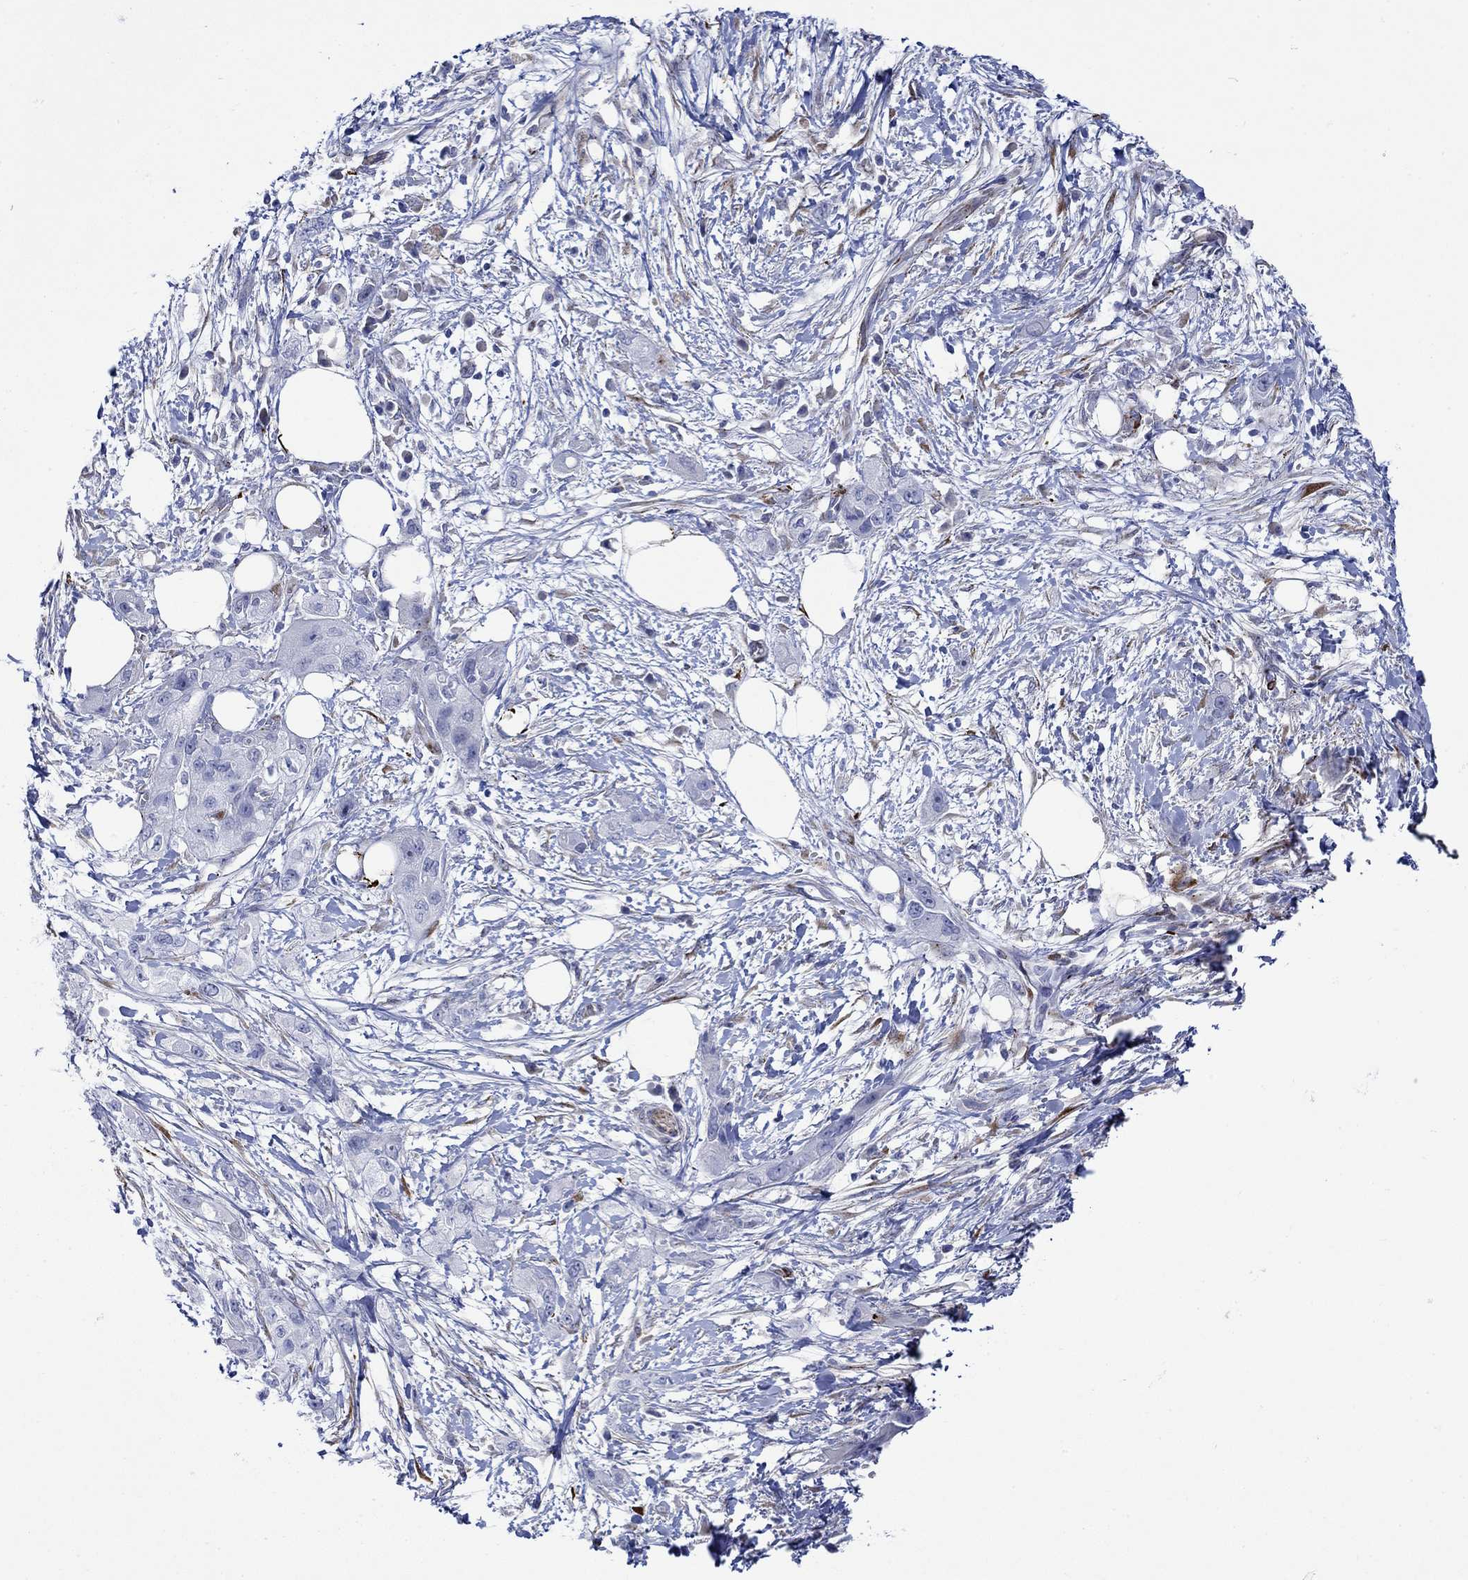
{"staining": {"intensity": "negative", "quantity": "none", "location": "none"}, "tissue": "pancreatic cancer", "cell_type": "Tumor cells", "image_type": "cancer", "snomed": [{"axis": "morphology", "description": "Adenocarcinoma, NOS"}, {"axis": "topography", "description": "Pancreas"}], "caption": "Tumor cells show no significant staining in pancreatic cancer.", "gene": "KSR2", "patient": {"sex": "male", "age": 72}}